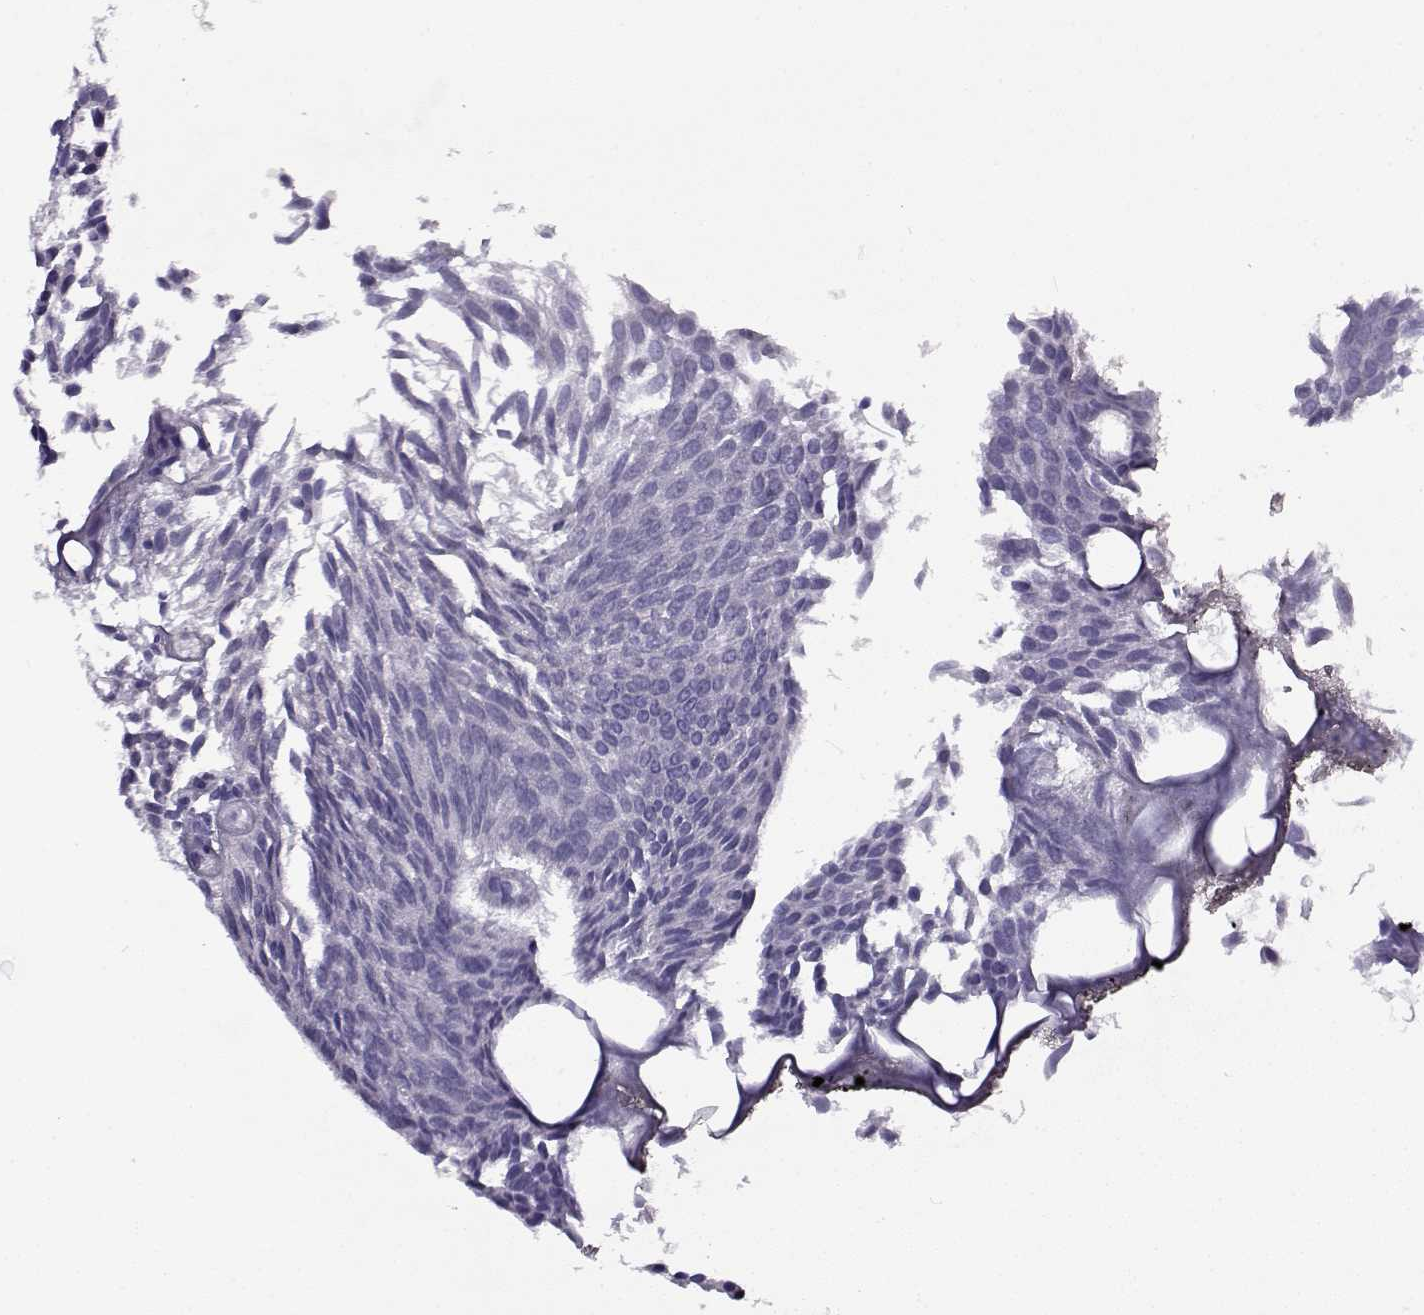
{"staining": {"intensity": "negative", "quantity": "none", "location": "none"}, "tissue": "urothelial cancer", "cell_type": "Tumor cells", "image_type": "cancer", "snomed": [{"axis": "morphology", "description": "Urothelial carcinoma, Low grade"}, {"axis": "topography", "description": "Urinary bladder"}], "caption": "An image of human urothelial cancer is negative for staining in tumor cells.", "gene": "FEZF1", "patient": {"sex": "male", "age": 63}}